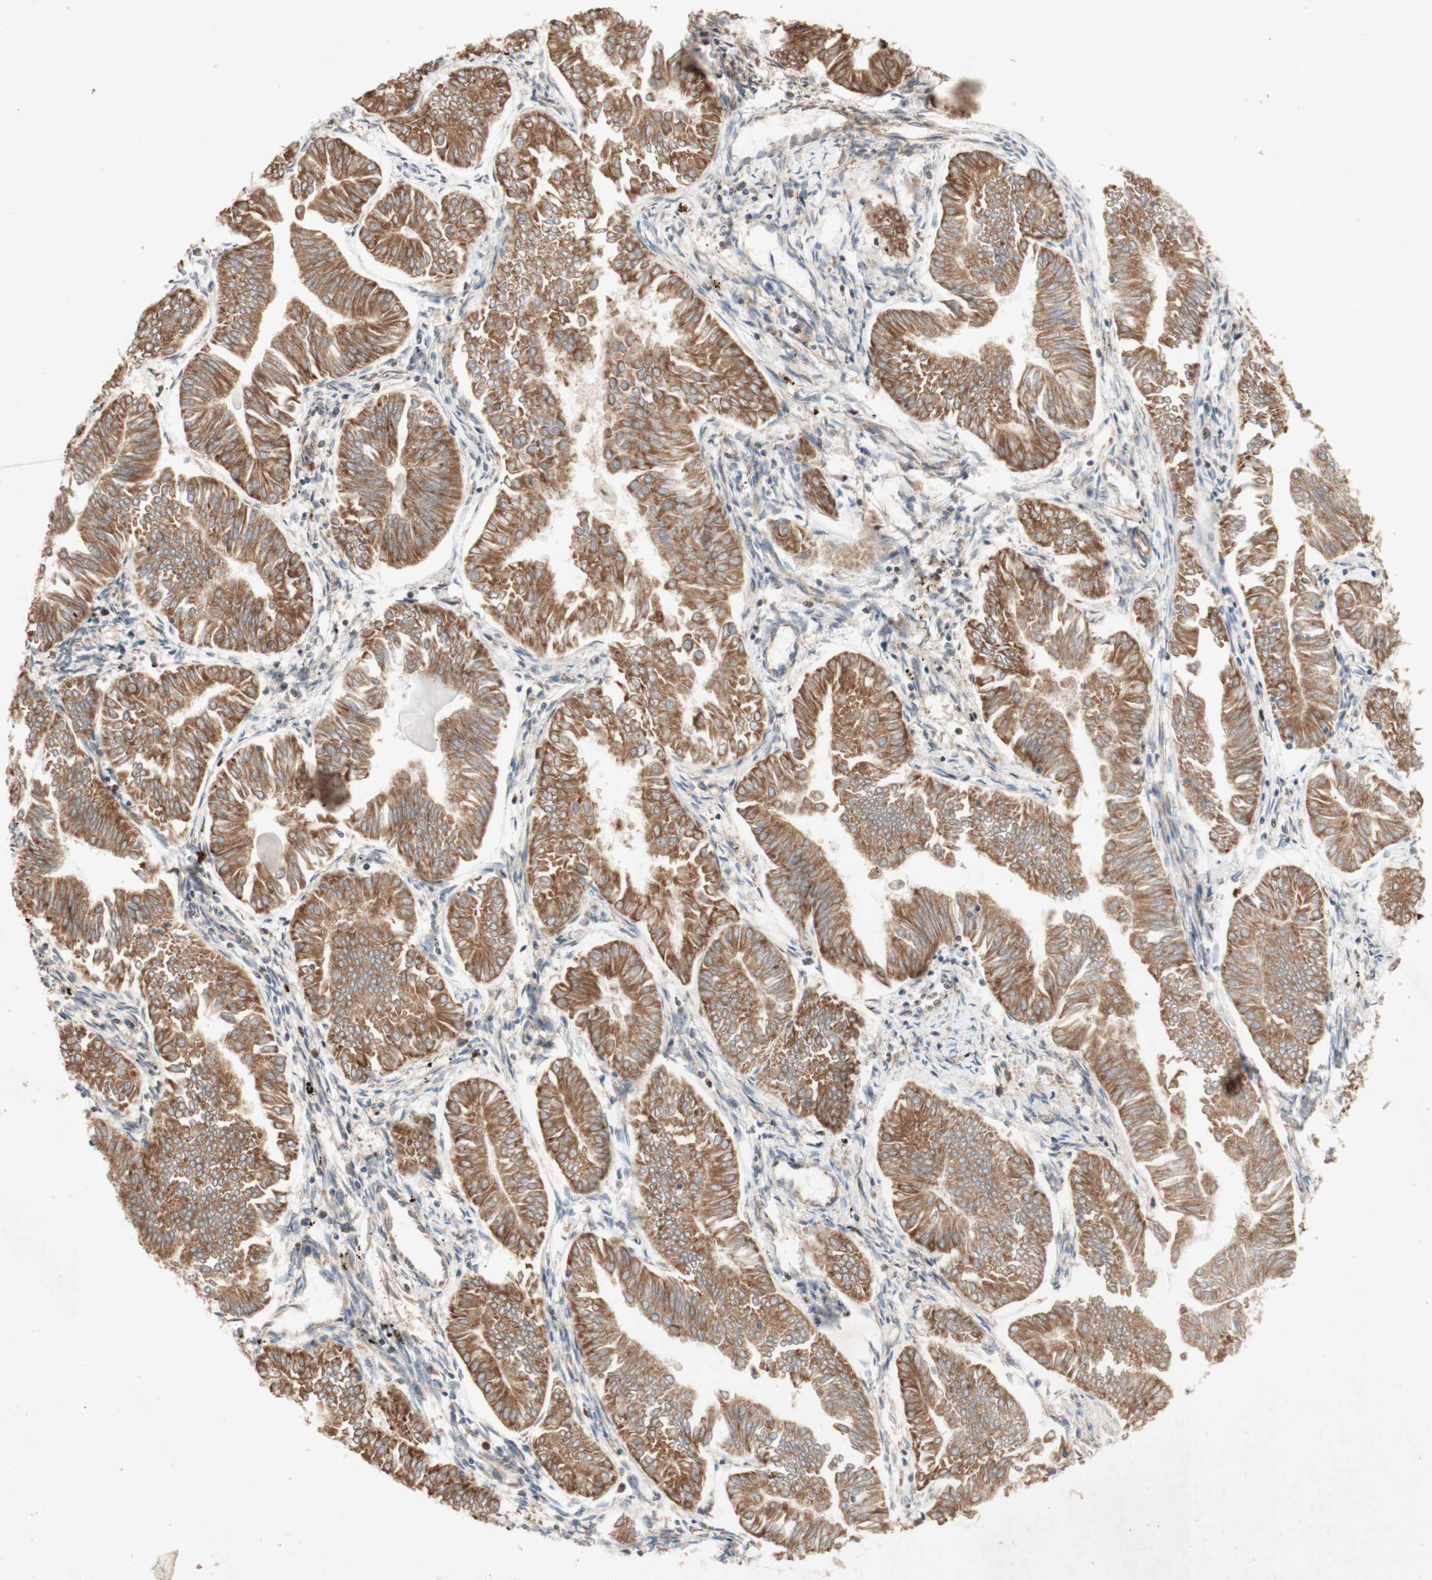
{"staining": {"intensity": "moderate", "quantity": ">75%", "location": "cytoplasmic/membranous"}, "tissue": "endometrial cancer", "cell_type": "Tumor cells", "image_type": "cancer", "snomed": [{"axis": "morphology", "description": "Adenocarcinoma, NOS"}, {"axis": "topography", "description": "Endometrium"}], "caption": "Moderate cytoplasmic/membranous protein expression is appreciated in approximately >75% of tumor cells in endometrial cancer (adenocarcinoma).", "gene": "SOCS2", "patient": {"sex": "female", "age": 53}}